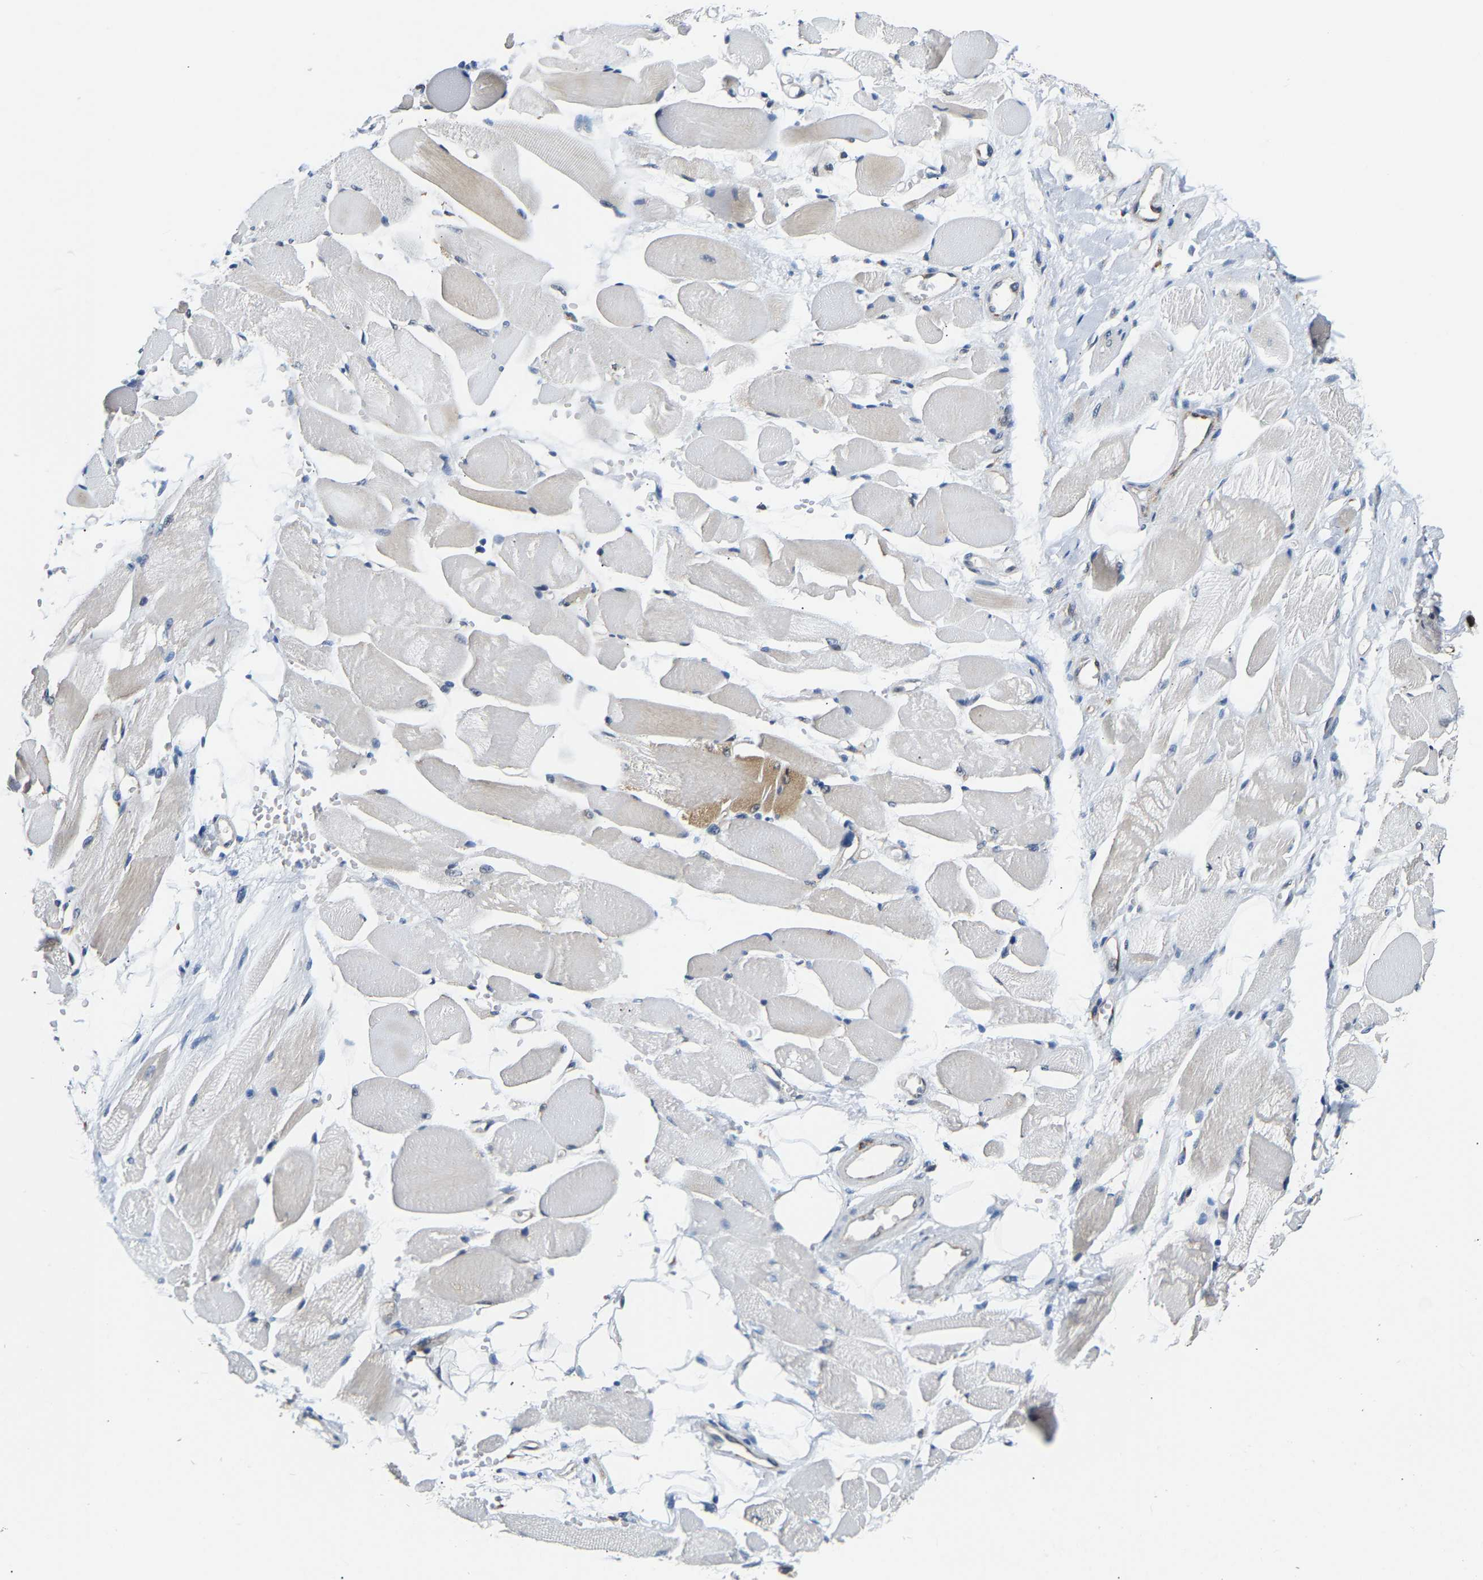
{"staining": {"intensity": "weak", "quantity": "<25%", "location": "cytoplasmic/membranous"}, "tissue": "skeletal muscle", "cell_type": "Myocytes", "image_type": "normal", "snomed": [{"axis": "morphology", "description": "Normal tissue, NOS"}, {"axis": "topography", "description": "Skeletal muscle"}, {"axis": "topography", "description": "Peripheral nerve tissue"}], "caption": "A histopathology image of skeletal muscle stained for a protein exhibits no brown staining in myocytes. Brightfield microscopy of IHC stained with DAB (brown) and hematoxylin (blue), captured at high magnification.", "gene": "GIMAP7", "patient": {"sex": "female", "age": 84}}